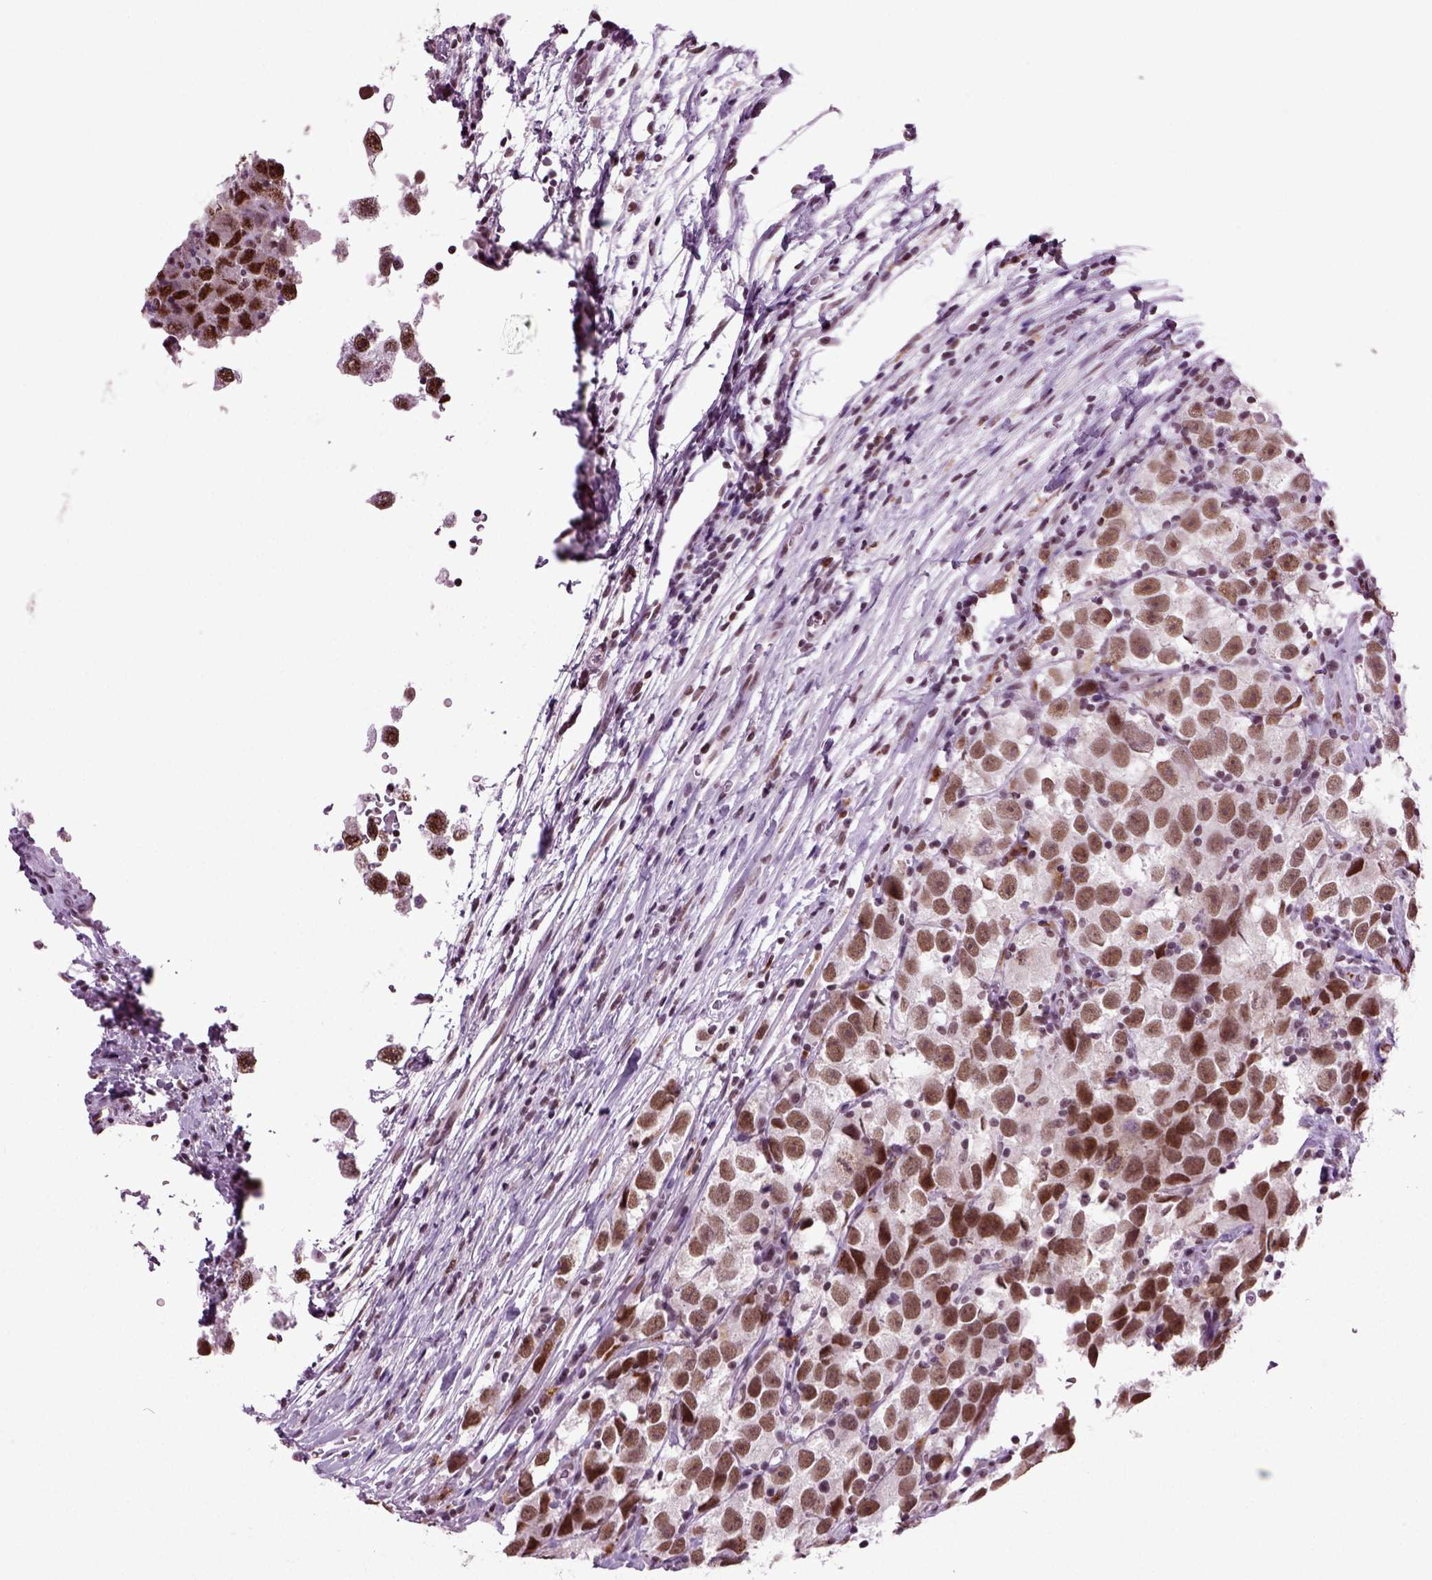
{"staining": {"intensity": "moderate", "quantity": ">75%", "location": "nuclear"}, "tissue": "testis cancer", "cell_type": "Tumor cells", "image_type": "cancer", "snomed": [{"axis": "morphology", "description": "Seminoma, NOS"}, {"axis": "topography", "description": "Testis"}], "caption": "Moderate nuclear protein expression is identified in approximately >75% of tumor cells in testis seminoma.", "gene": "RCOR3", "patient": {"sex": "male", "age": 26}}